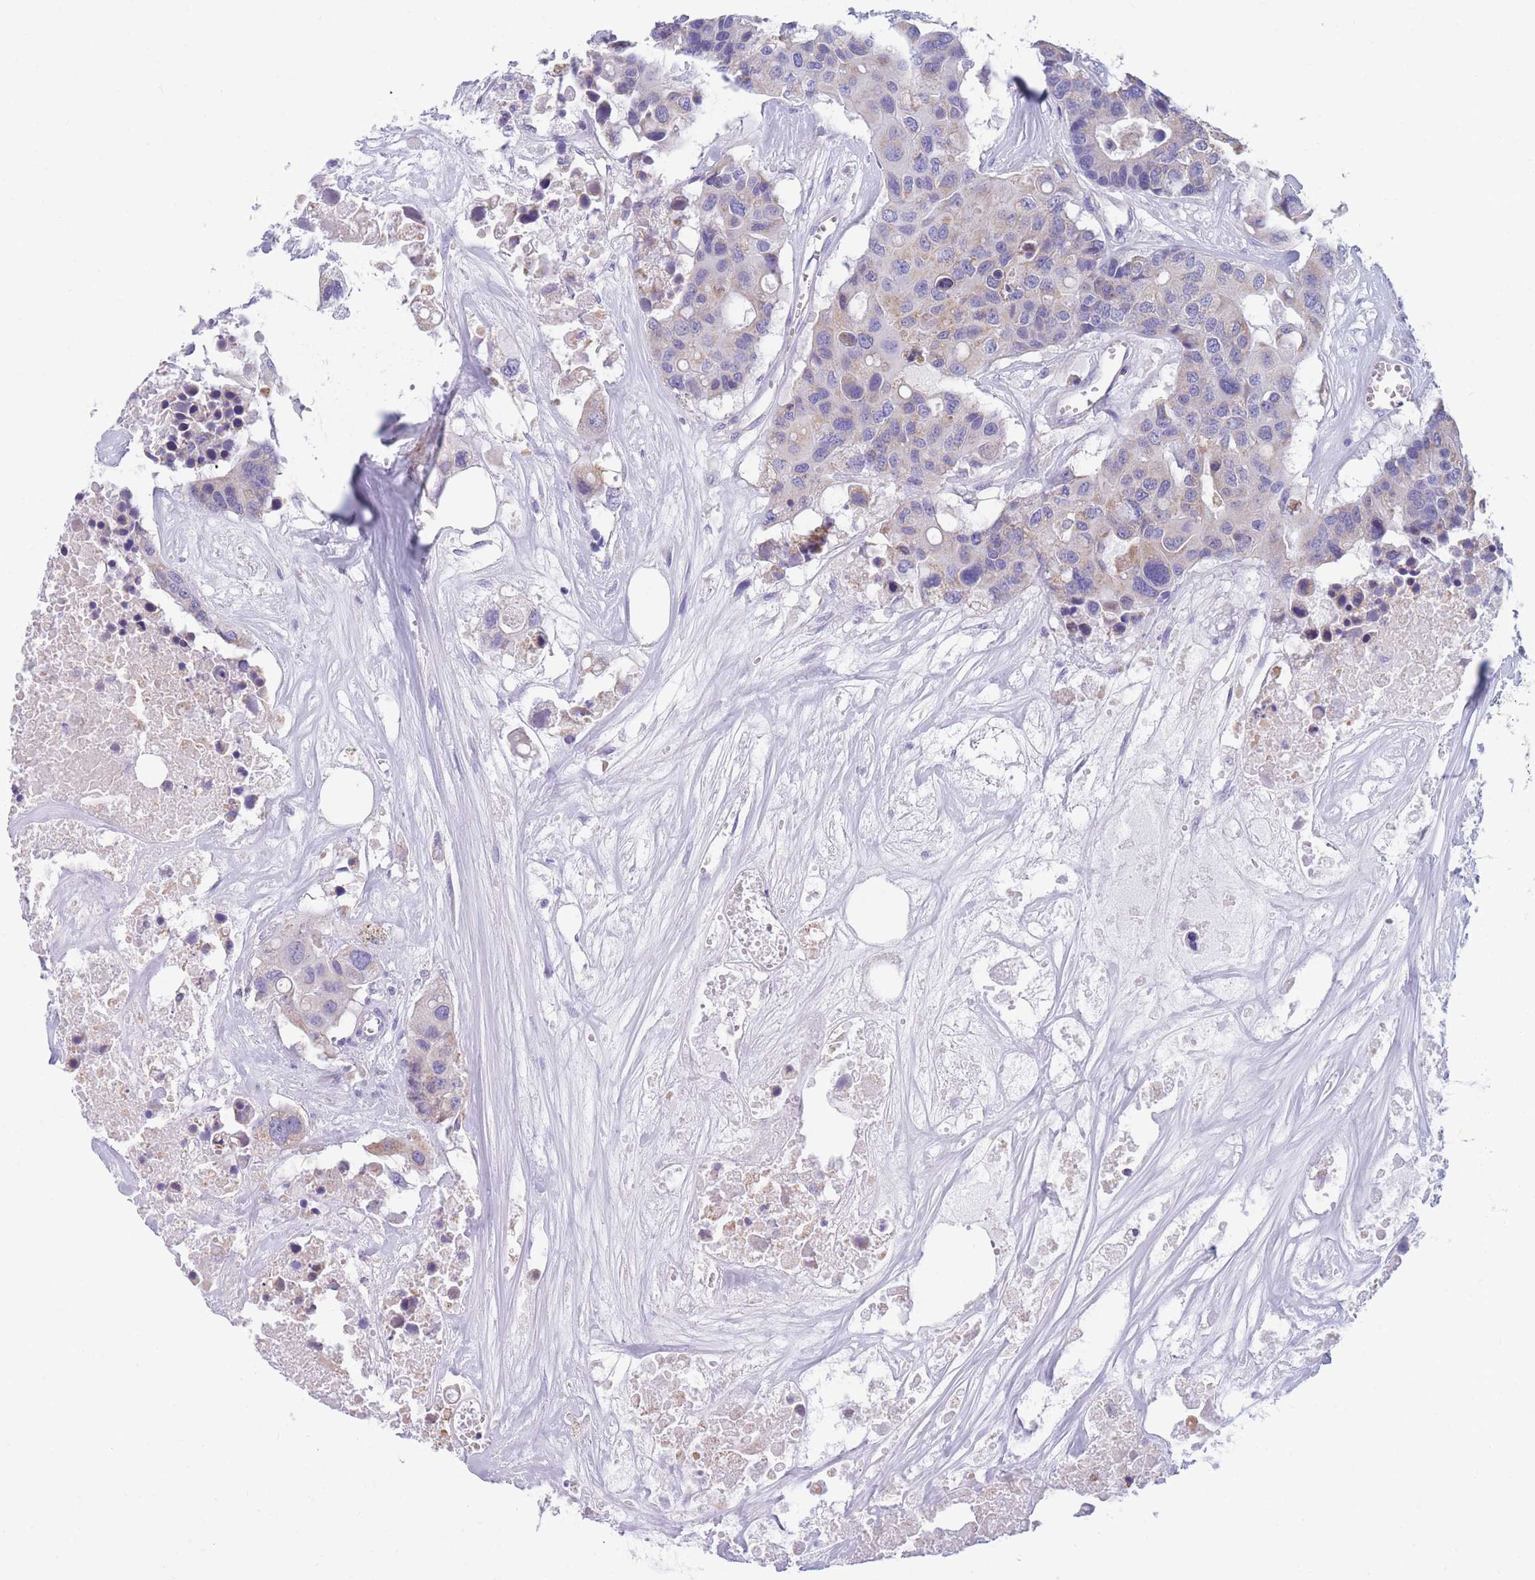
{"staining": {"intensity": "moderate", "quantity": "<25%", "location": "cytoplasmic/membranous"}, "tissue": "colorectal cancer", "cell_type": "Tumor cells", "image_type": "cancer", "snomed": [{"axis": "morphology", "description": "Adenocarcinoma, NOS"}, {"axis": "topography", "description": "Colon"}], "caption": "Tumor cells exhibit low levels of moderate cytoplasmic/membranous expression in approximately <25% of cells in adenocarcinoma (colorectal).", "gene": "DHRS11", "patient": {"sex": "male", "age": 77}}